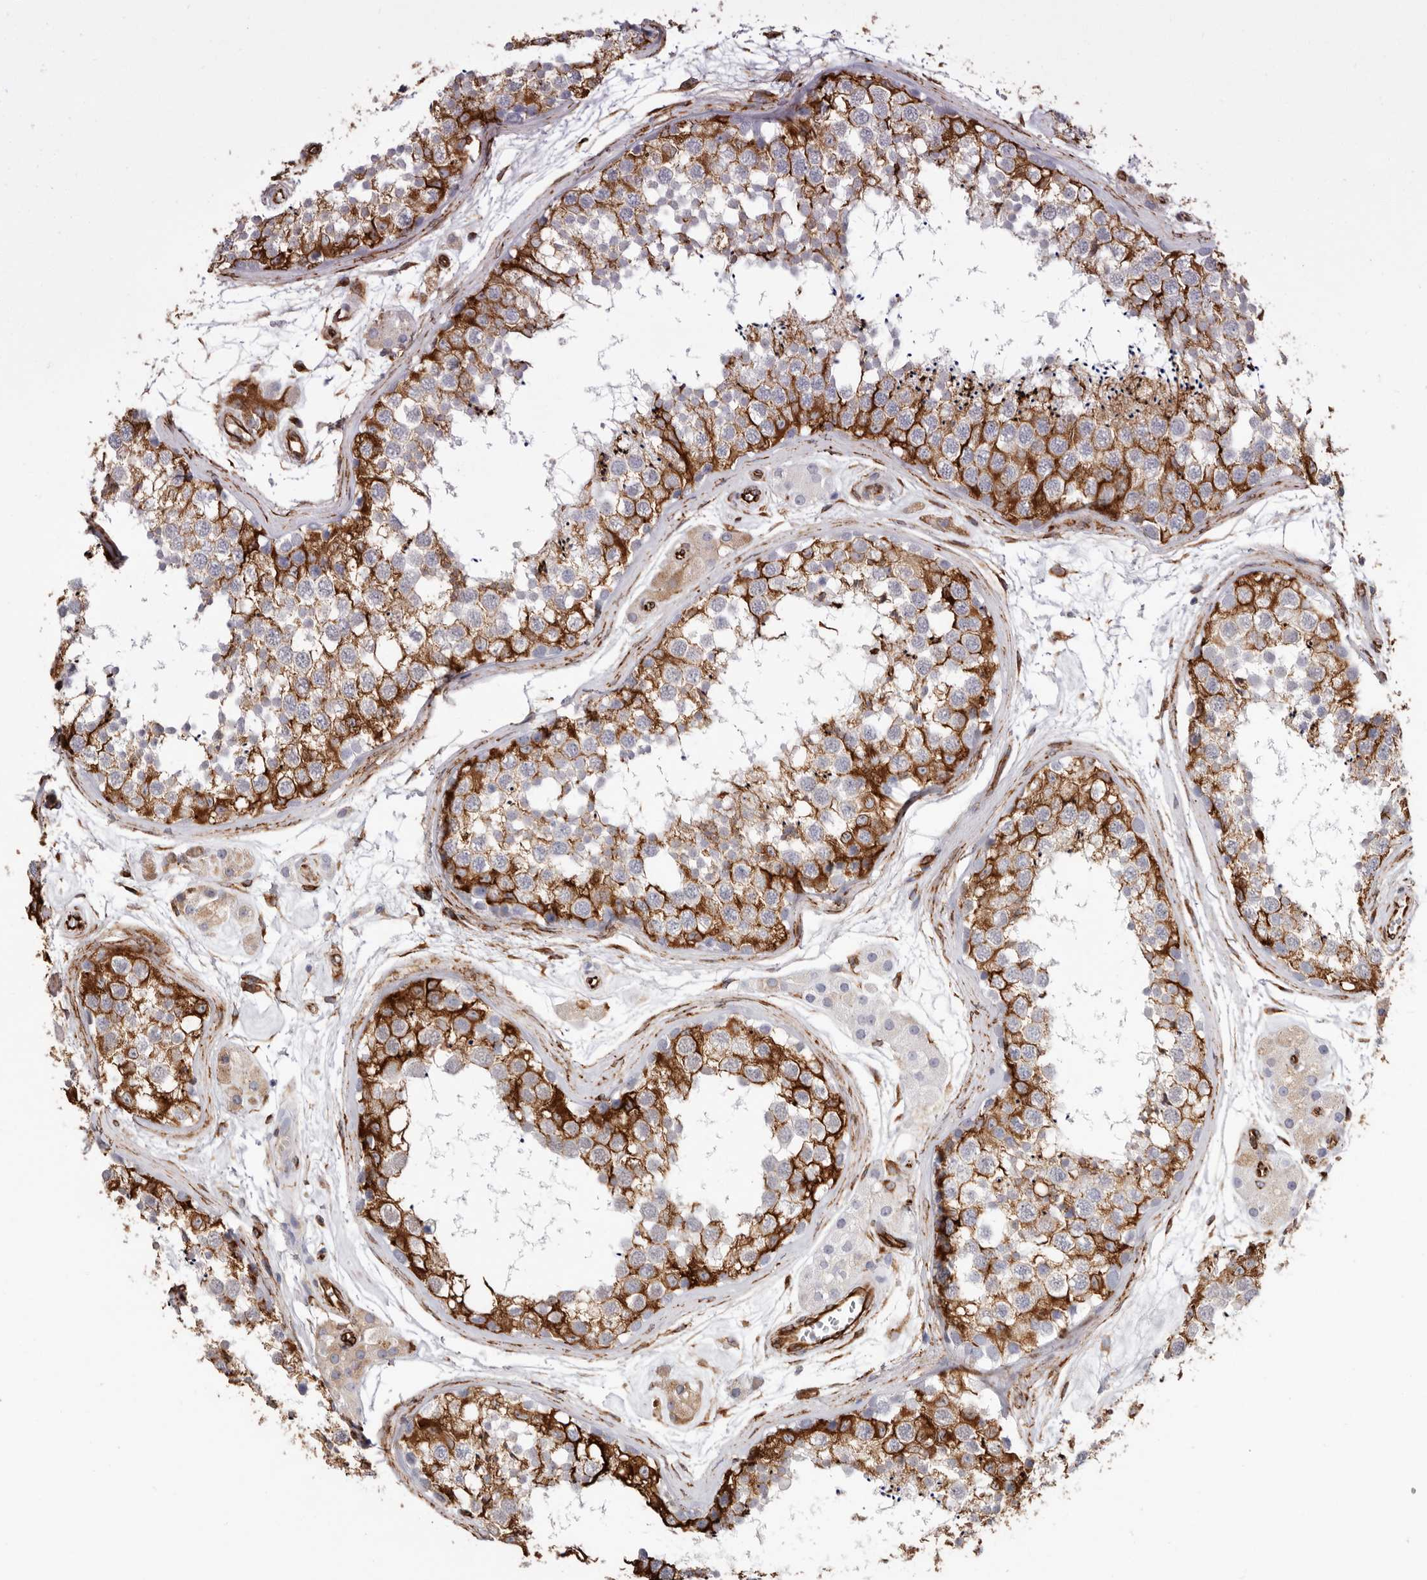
{"staining": {"intensity": "strong", "quantity": "25%-75%", "location": "cytoplasmic/membranous"}, "tissue": "testis", "cell_type": "Cells in seminiferous ducts", "image_type": "normal", "snomed": [{"axis": "morphology", "description": "Normal tissue, NOS"}, {"axis": "topography", "description": "Testis"}], "caption": "A micrograph of testis stained for a protein displays strong cytoplasmic/membranous brown staining in cells in seminiferous ducts.", "gene": "SEMA3E", "patient": {"sex": "male", "age": 56}}